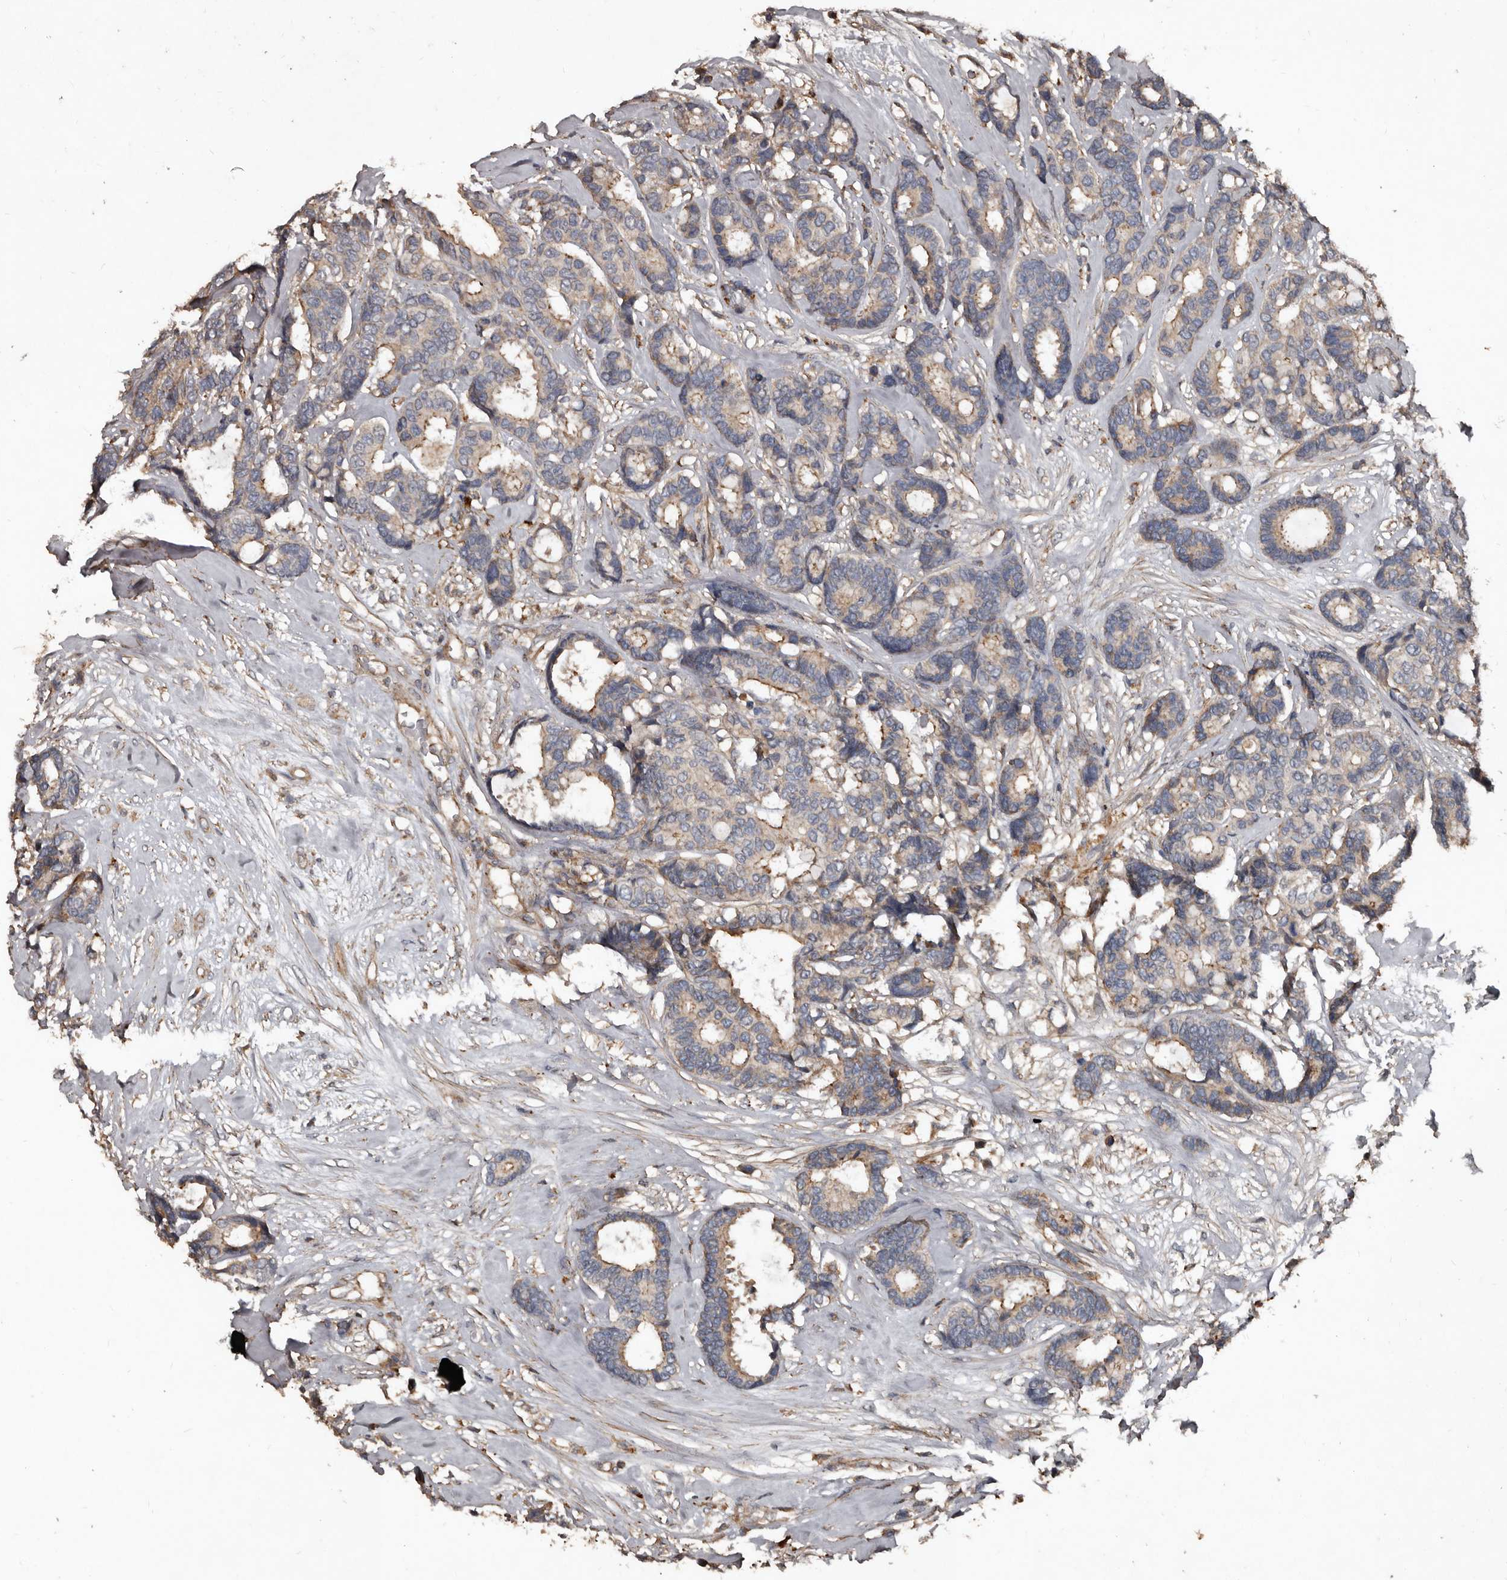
{"staining": {"intensity": "weak", "quantity": ">75%", "location": "cytoplasmic/membranous"}, "tissue": "breast cancer", "cell_type": "Tumor cells", "image_type": "cancer", "snomed": [{"axis": "morphology", "description": "Duct carcinoma"}, {"axis": "topography", "description": "Breast"}], "caption": "This histopathology image shows breast infiltrating ductal carcinoma stained with IHC to label a protein in brown. The cytoplasmic/membranous of tumor cells show weak positivity for the protein. Nuclei are counter-stained blue.", "gene": "GREB1", "patient": {"sex": "female", "age": 87}}